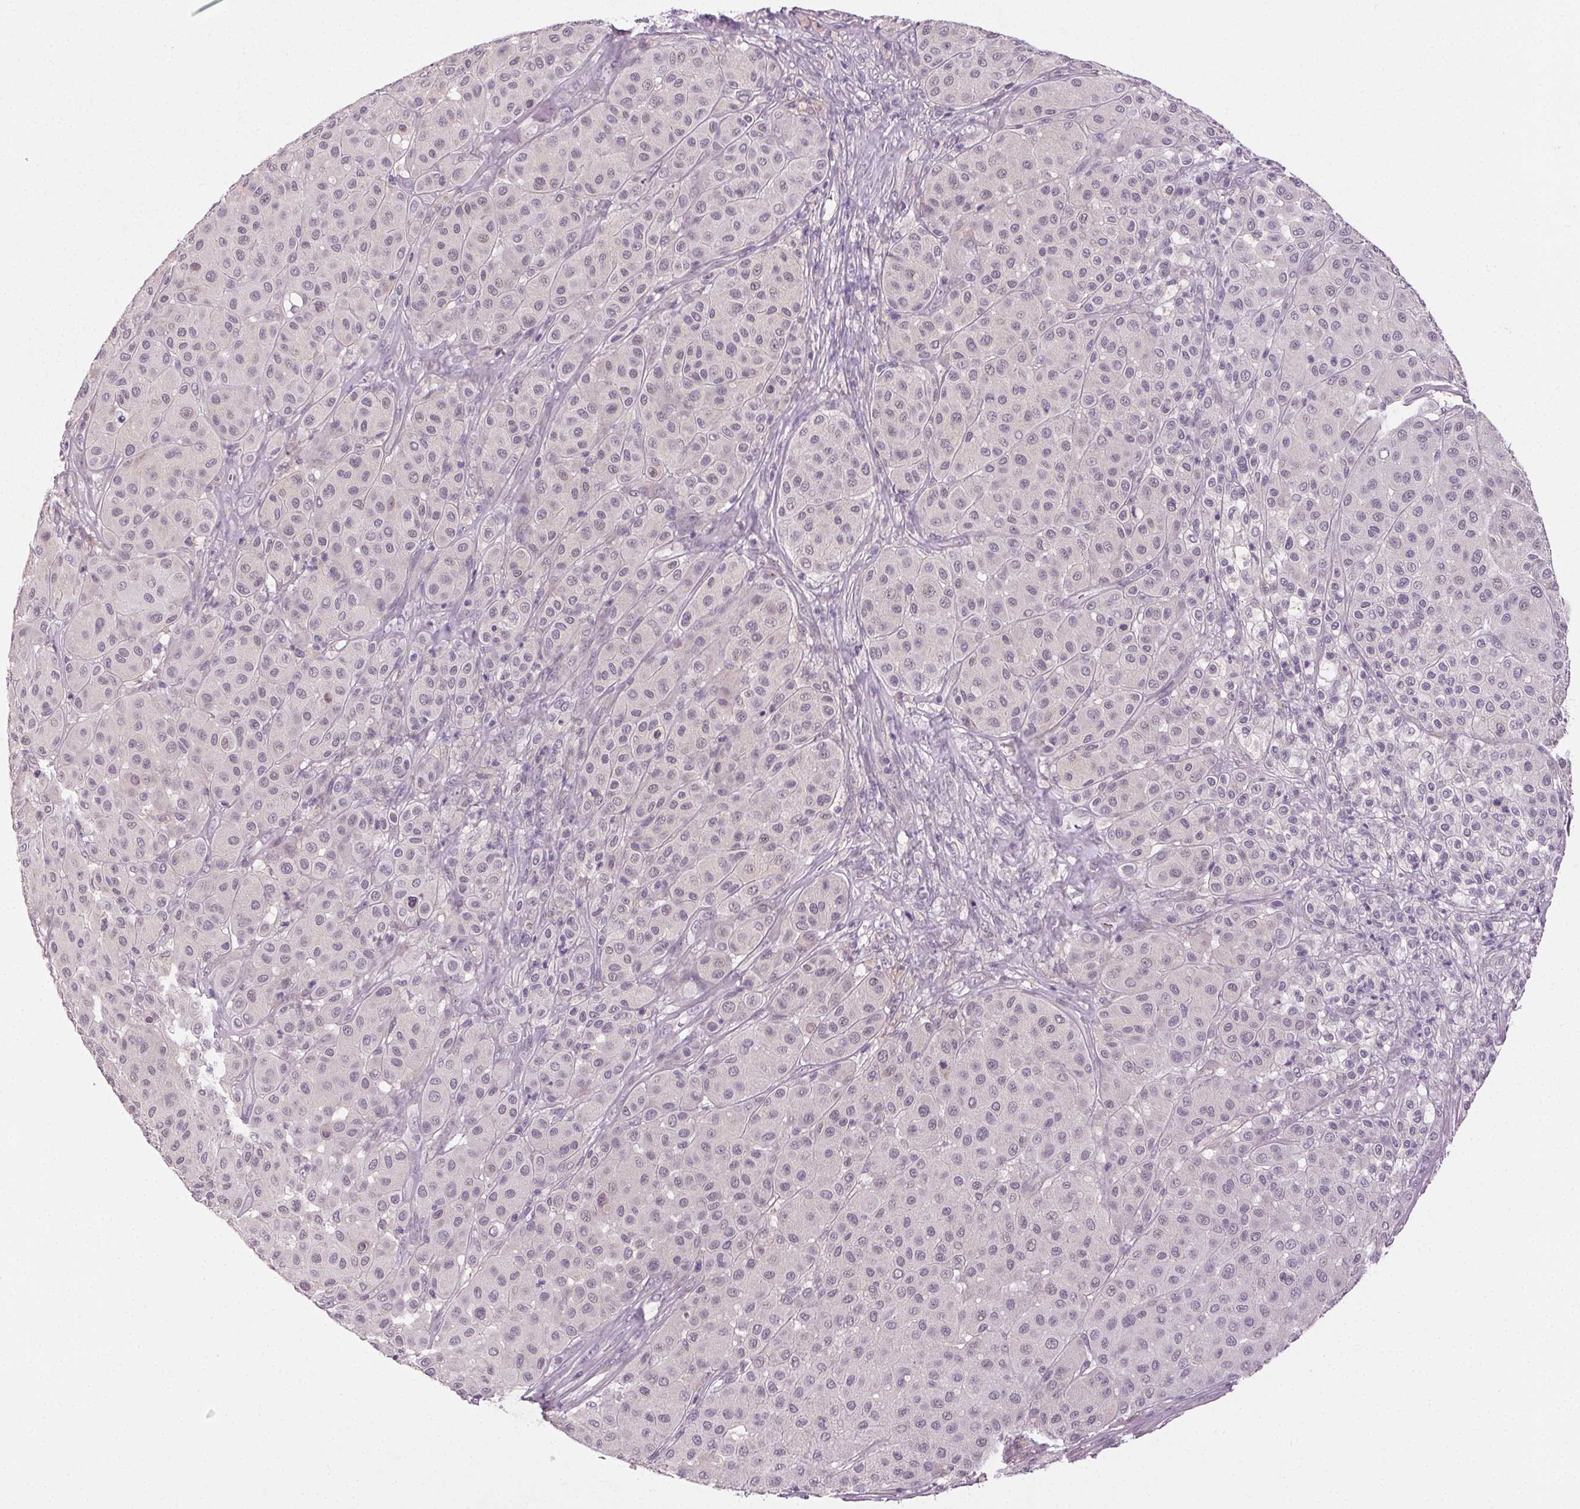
{"staining": {"intensity": "negative", "quantity": "none", "location": "none"}, "tissue": "melanoma", "cell_type": "Tumor cells", "image_type": "cancer", "snomed": [{"axis": "morphology", "description": "Malignant melanoma, Metastatic site"}, {"axis": "topography", "description": "Smooth muscle"}], "caption": "Tumor cells are negative for brown protein staining in melanoma.", "gene": "FAM168A", "patient": {"sex": "male", "age": 41}}